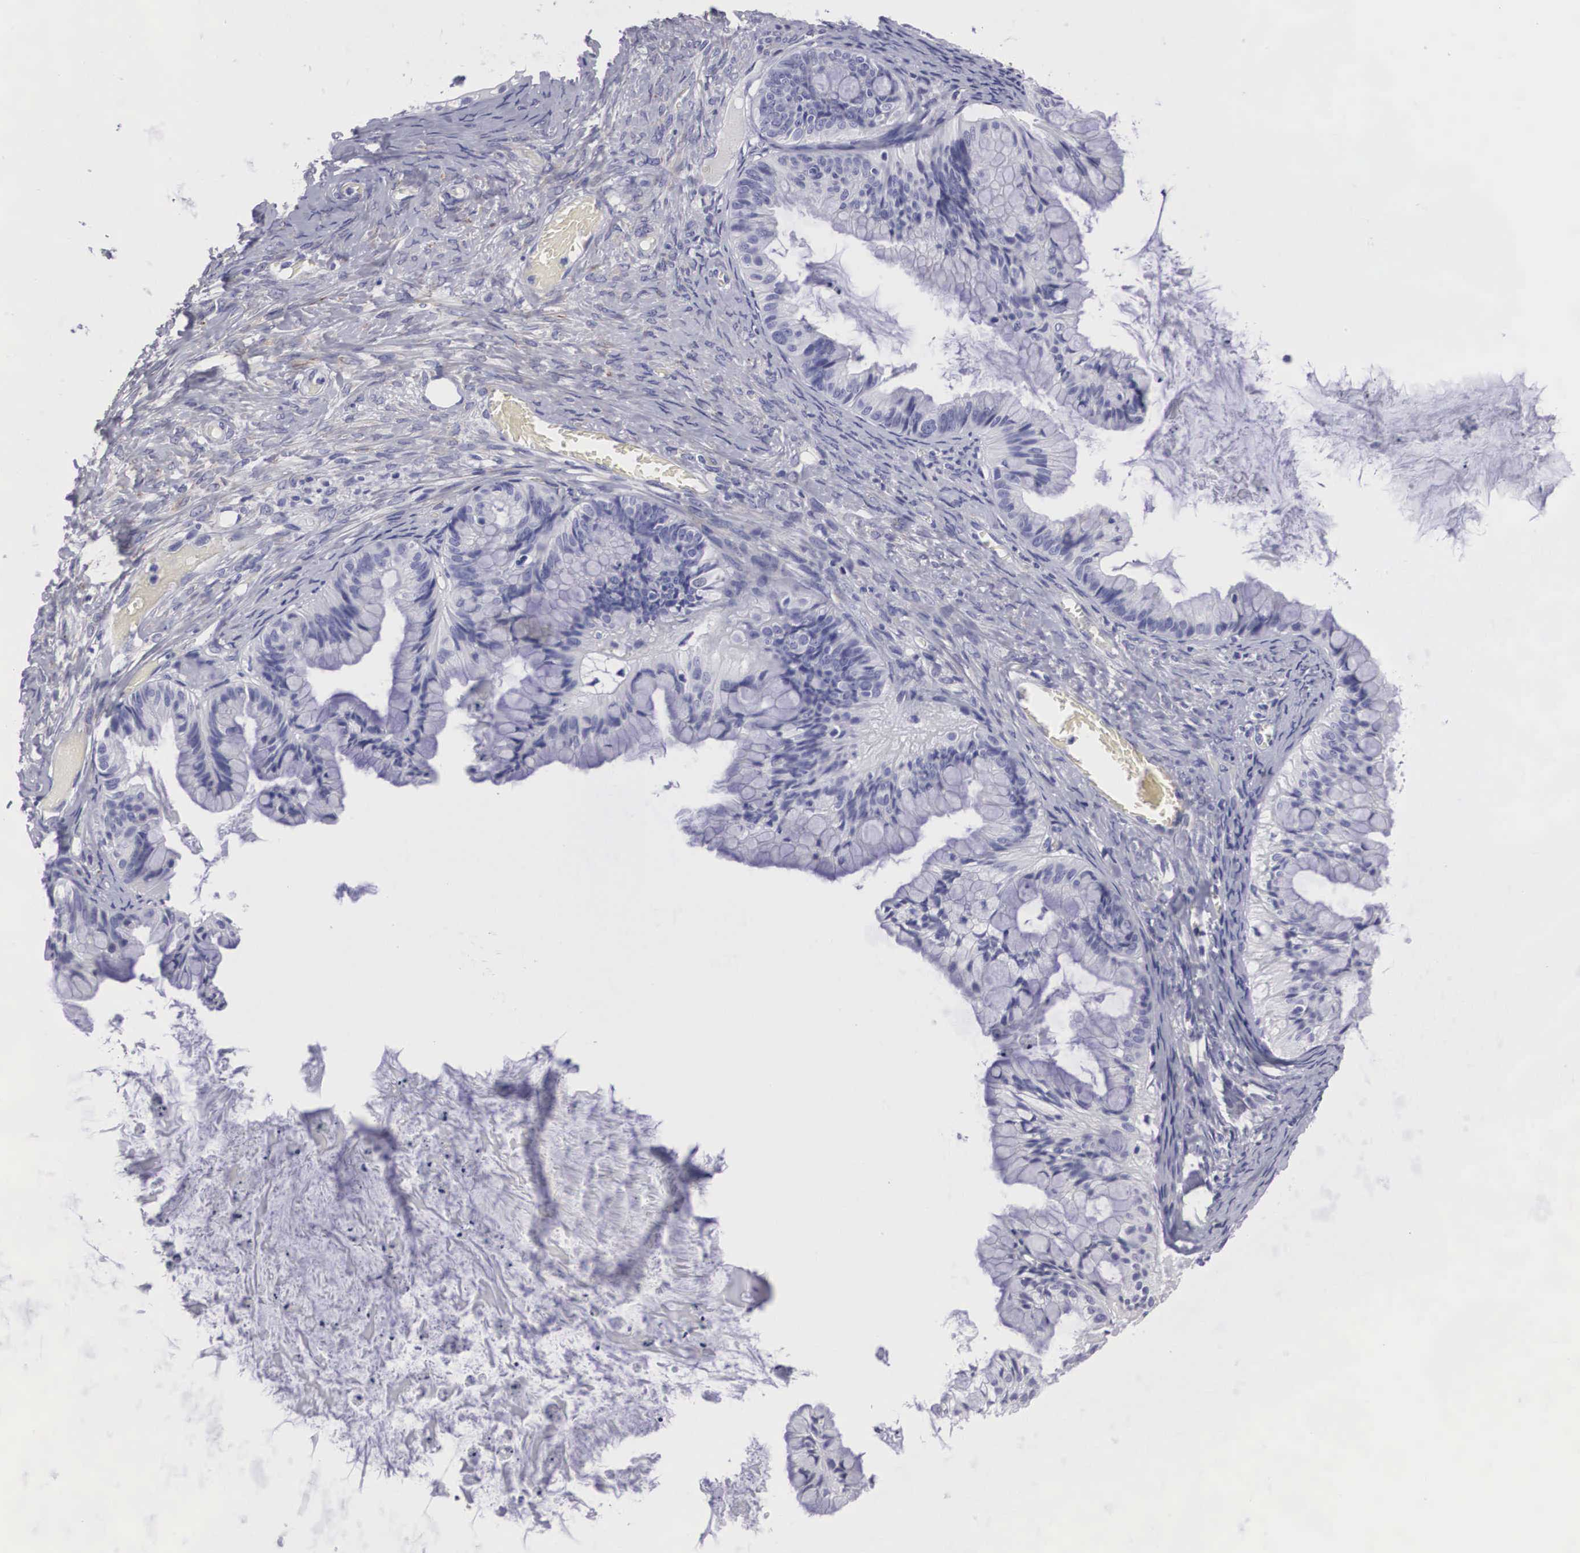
{"staining": {"intensity": "negative", "quantity": "none", "location": "none"}, "tissue": "ovarian cancer", "cell_type": "Tumor cells", "image_type": "cancer", "snomed": [{"axis": "morphology", "description": "Cystadenocarcinoma, mucinous, NOS"}, {"axis": "topography", "description": "Ovary"}], "caption": "Tumor cells show no significant expression in mucinous cystadenocarcinoma (ovarian).", "gene": "ARMCX3", "patient": {"sex": "female", "age": 57}}